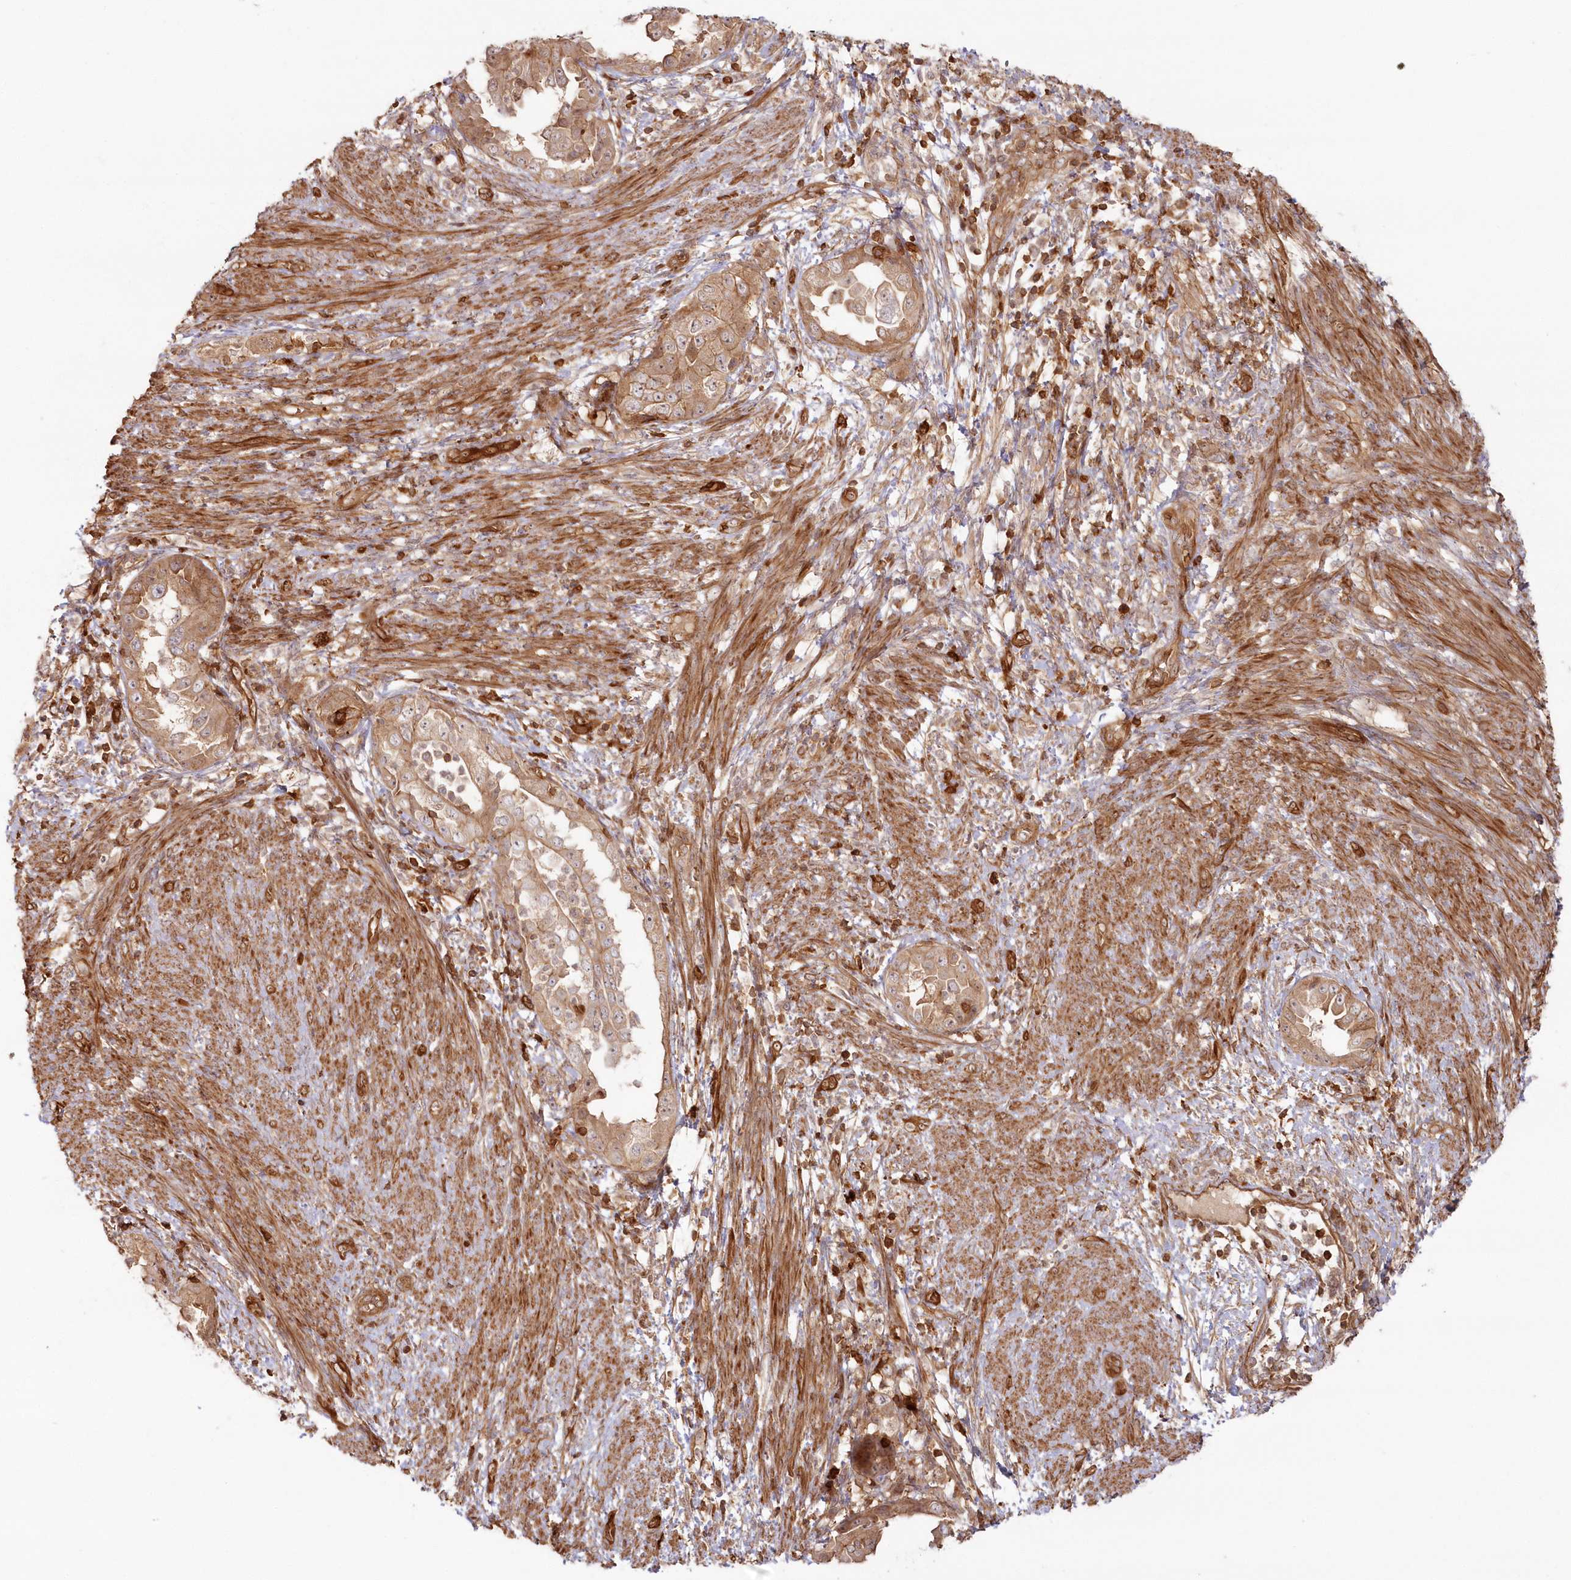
{"staining": {"intensity": "moderate", "quantity": ">75%", "location": "cytoplasmic/membranous"}, "tissue": "endometrial cancer", "cell_type": "Tumor cells", "image_type": "cancer", "snomed": [{"axis": "morphology", "description": "Adenocarcinoma, NOS"}, {"axis": "topography", "description": "Endometrium"}], "caption": "DAB immunohistochemical staining of human endometrial cancer exhibits moderate cytoplasmic/membranous protein expression in about >75% of tumor cells.", "gene": "RGCC", "patient": {"sex": "female", "age": 85}}